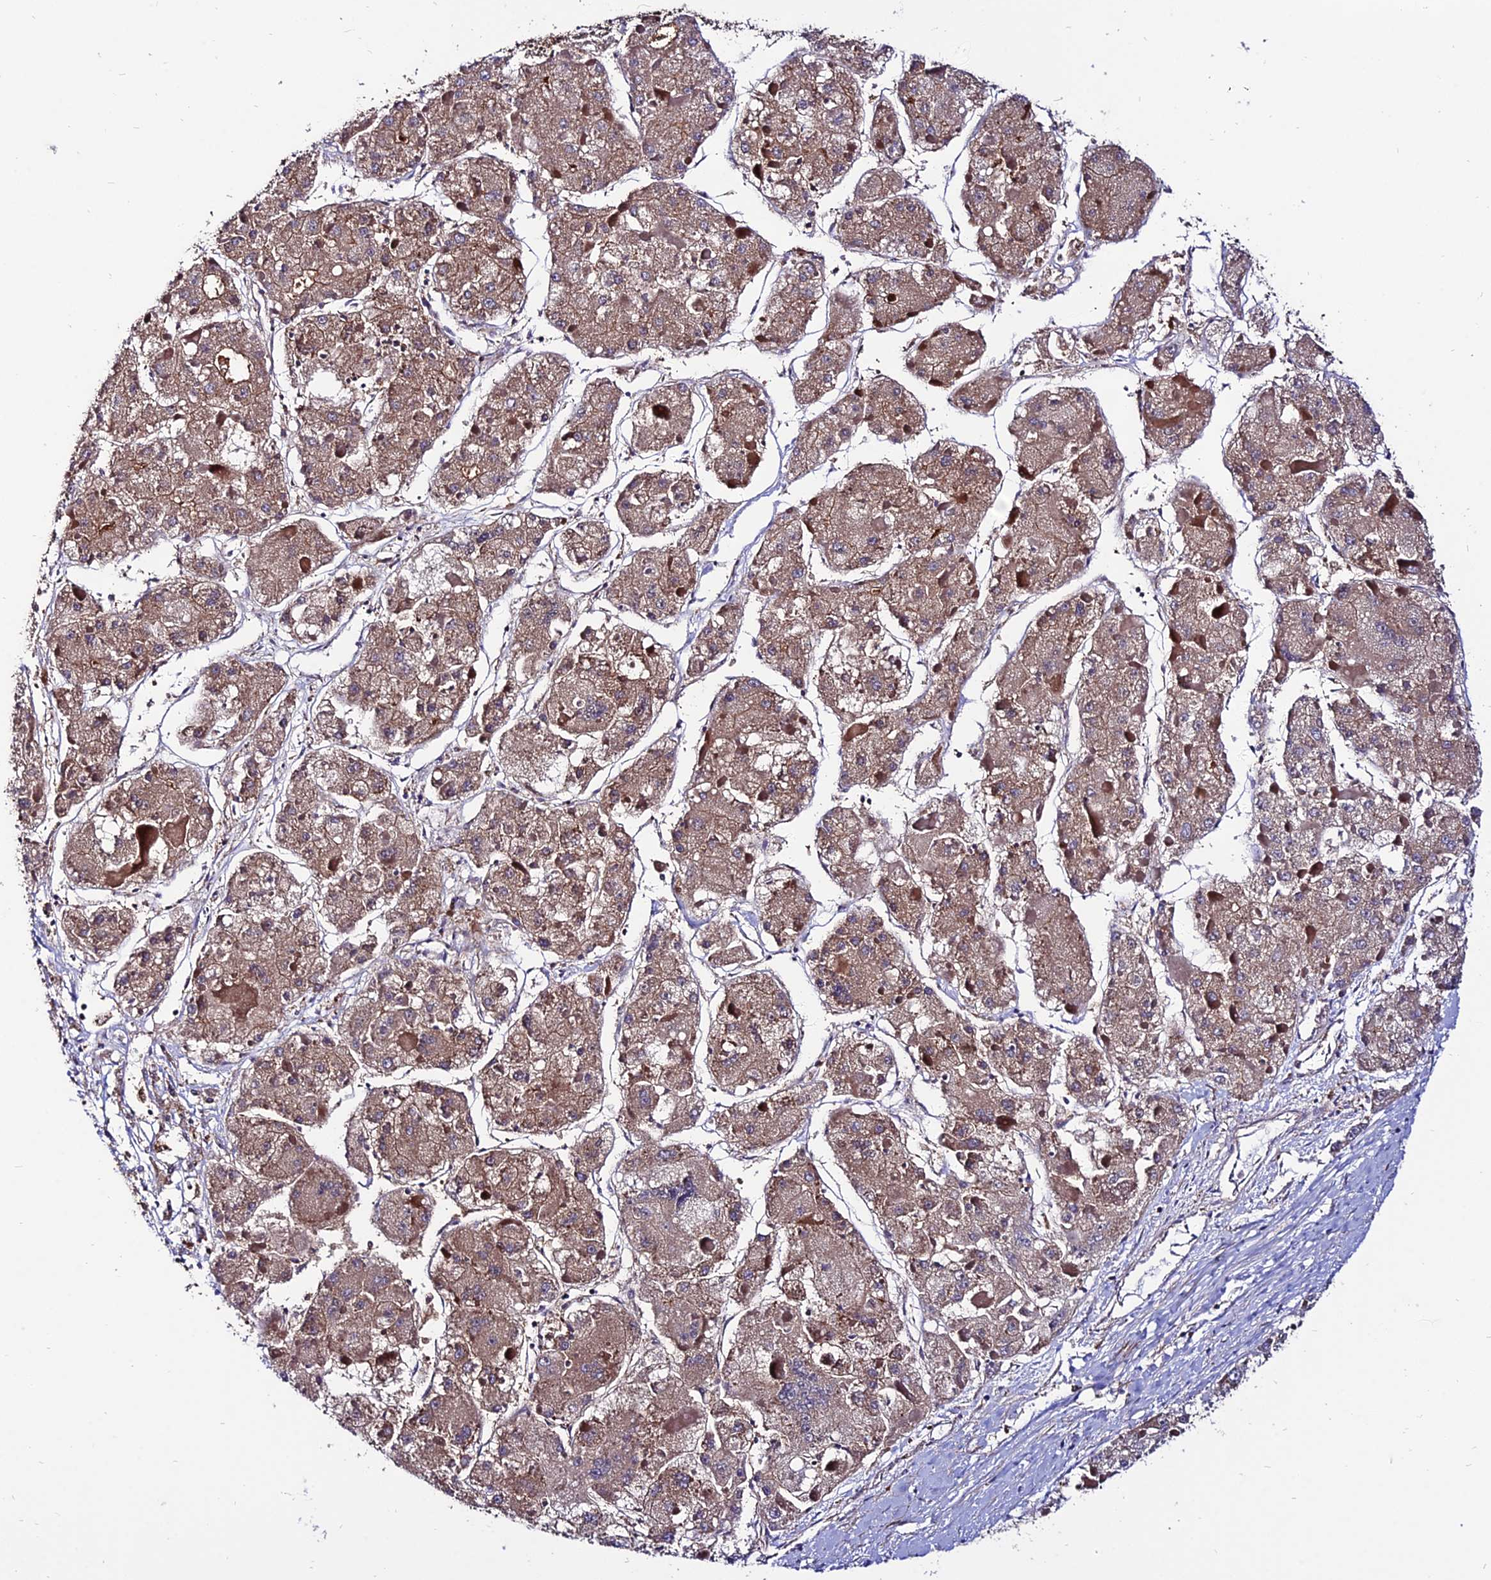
{"staining": {"intensity": "weak", "quantity": ">75%", "location": "cytoplasmic/membranous"}, "tissue": "liver cancer", "cell_type": "Tumor cells", "image_type": "cancer", "snomed": [{"axis": "morphology", "description": "Carcinoma, Hepatocellular, NOS"}, {"axis": "topography", "description": "Liver"}], "caption": "A brown stain shows weak cytoplasmic/membranous staining of a protein in human liver cancer tumor cells.", "gene": "PYM1", "patient": {"sex": "female", "age": 73}}